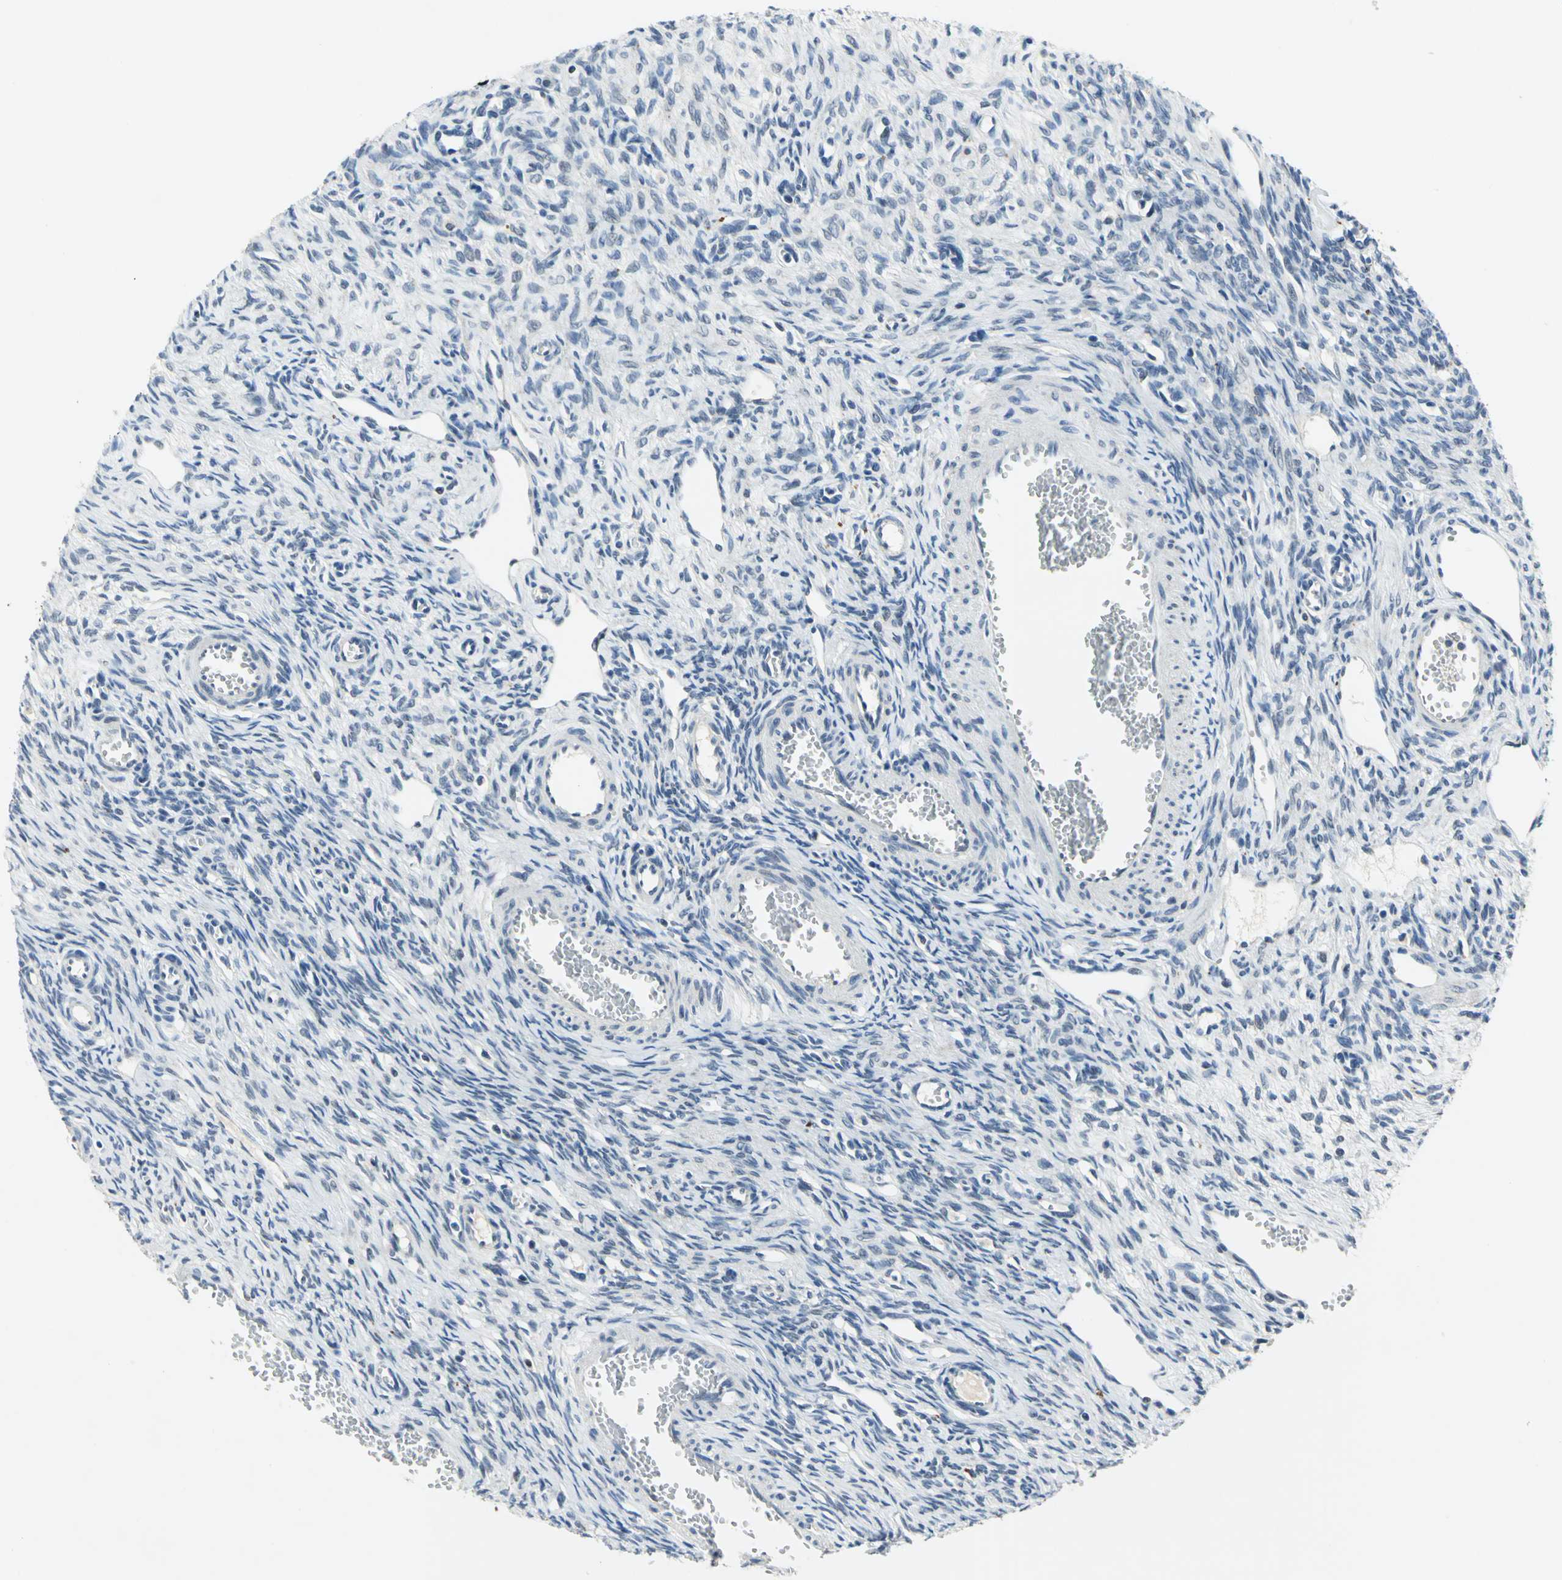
{"staining": {"intensity": "negative", "quantity": "none", "location": "none"}, "tissue": "ovary", "cell_type": "Ovarian stroma cells", "image_type": "normal", "snomed": [{"axis": "morphology", "description": "Normal tissue, NOS"}, {"axis": "topography", "description": "Ovary"}], "caption": "The micrograph reveals no significant expression in ovarian stroma cells of ovary. Brightfield microscopy of immunohistochemistry (IHC) stained with DAB (brown) and hematoxylin (blue), captured at high magnification.", "gene": "RAD17", "patient": {"sex": "female", "age": 33}}